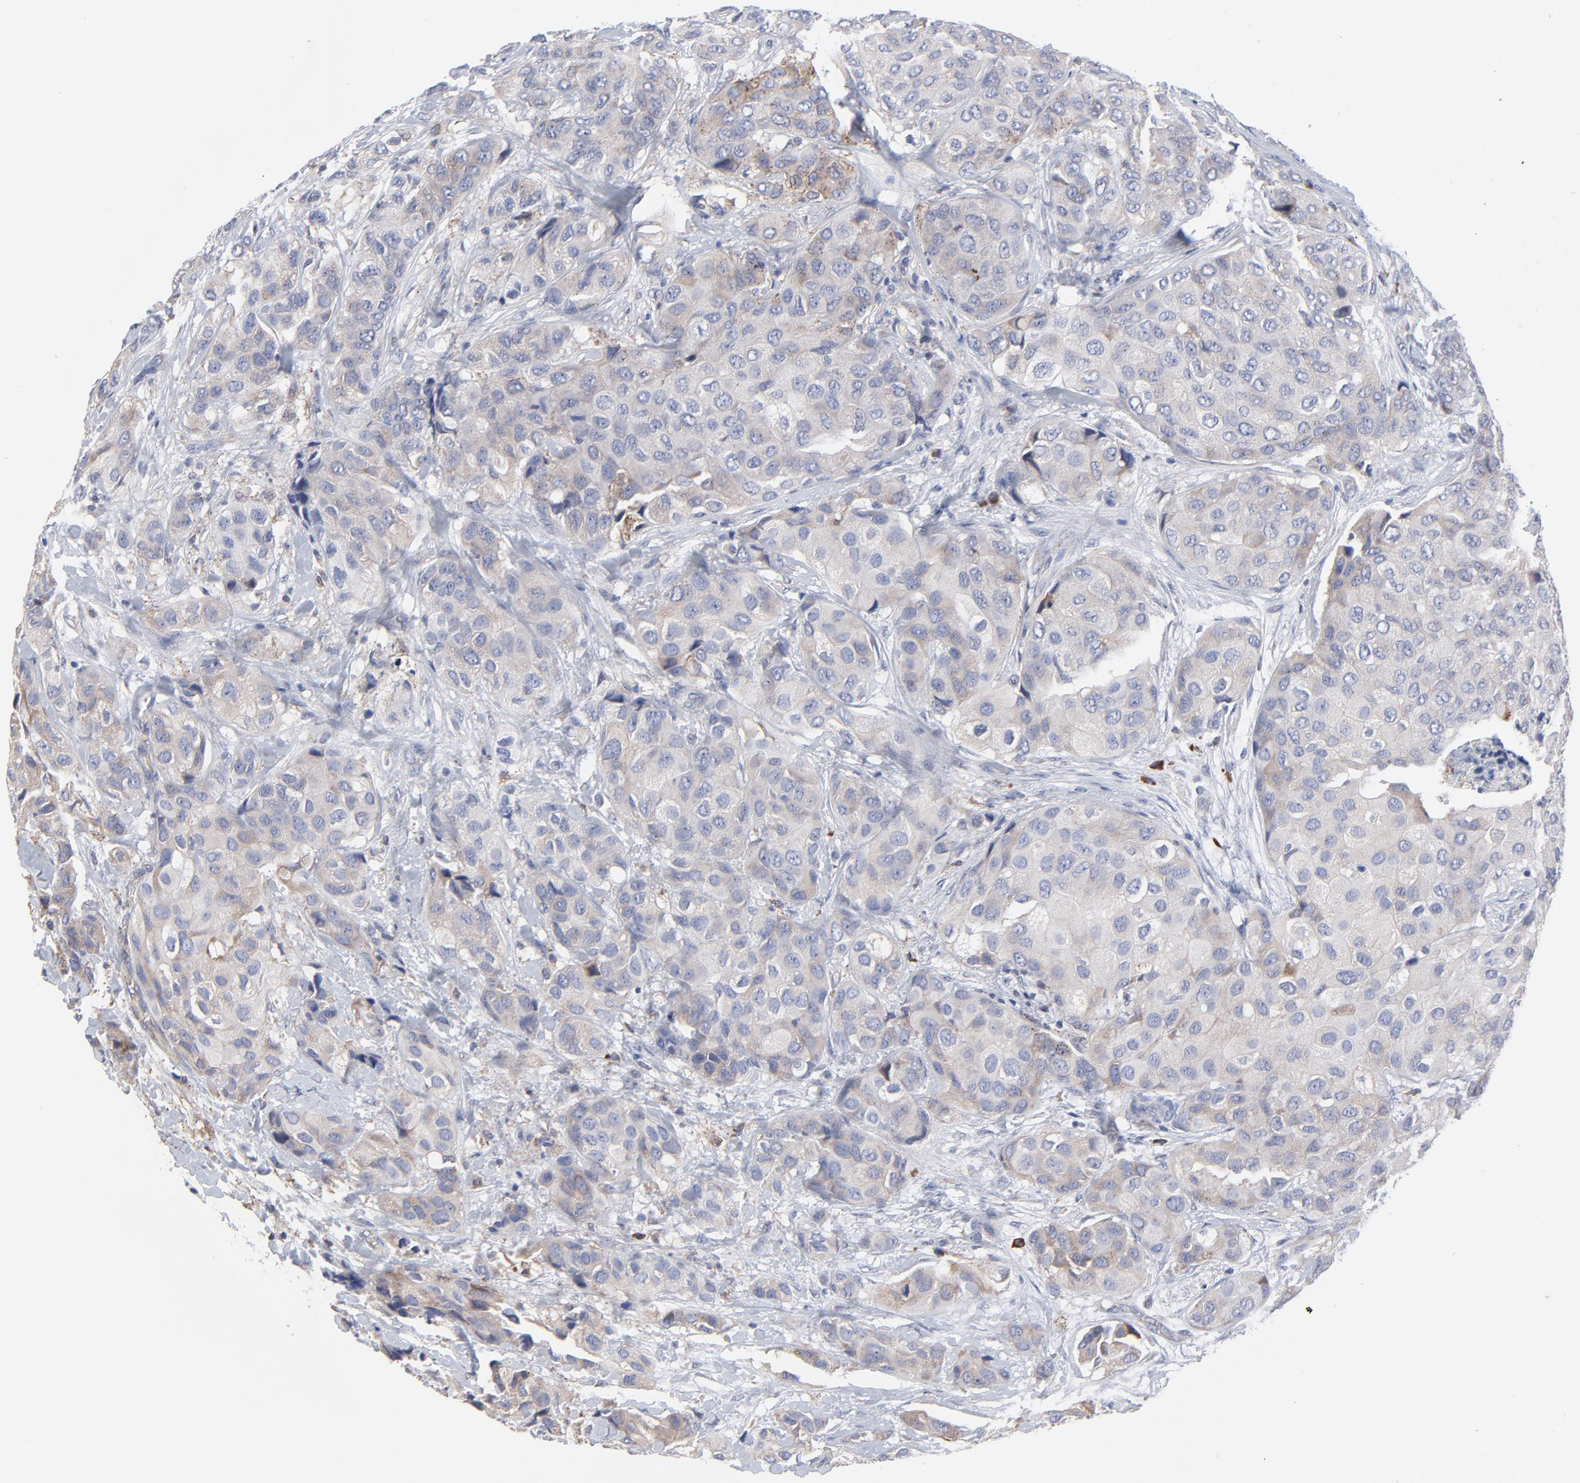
{"staining": {"intensity": "weak", "quantity": "25%-75%", "location": "cytoplasmic/membranous"}, "tissue": "breast cancer", "cell_type": "Tumor cells", "image_type": "cancer", "snomed": [{"axis": "morphology", "description": "Duct carcinoma"}, {"axis": "topography", "description": "Breast"}], "caption": "Immunohistochemistry (IHC) of breast cancer exhibits low levels of weak cytoplasmic/membranous staining in about 25%-75% of tumor cells.", "gene": "TRIM22", "patient": {"sex": "female", "age": 68}}